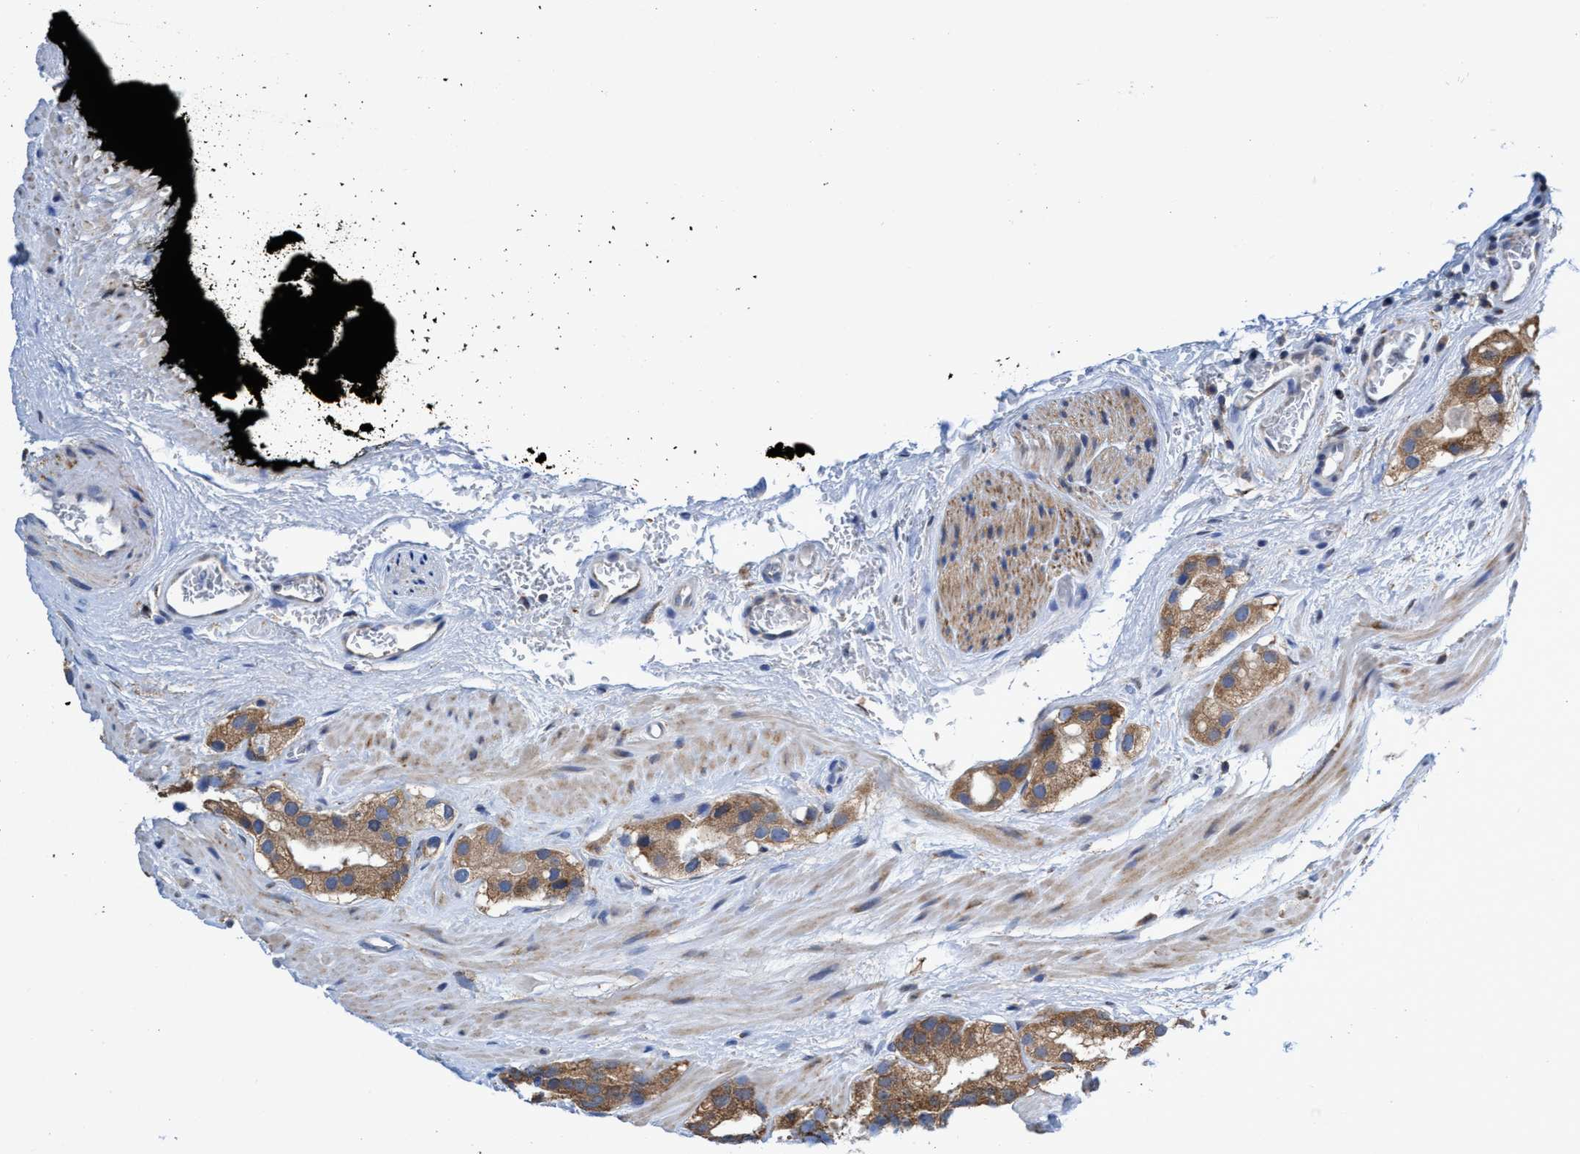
{"staining": {"intensity": "moderate", "quantity": ">75%", "location": "cytoplasmic/membranous"}, "tissue": "prostate cancer", "cell_type": "Tumor cells", "image_type": "cancer", "snomed": [{"axis": "morphology", "description": "Adenocarcinoma, High grade"}, {"axis": "topography", "description": "Prostate"}], "caption": "Human prostate cancer stained with a protein marker exhibits moderate staining in tumor cells.", "gene": "CRYZ", "patient": {"sex": "male", "age": 63}}